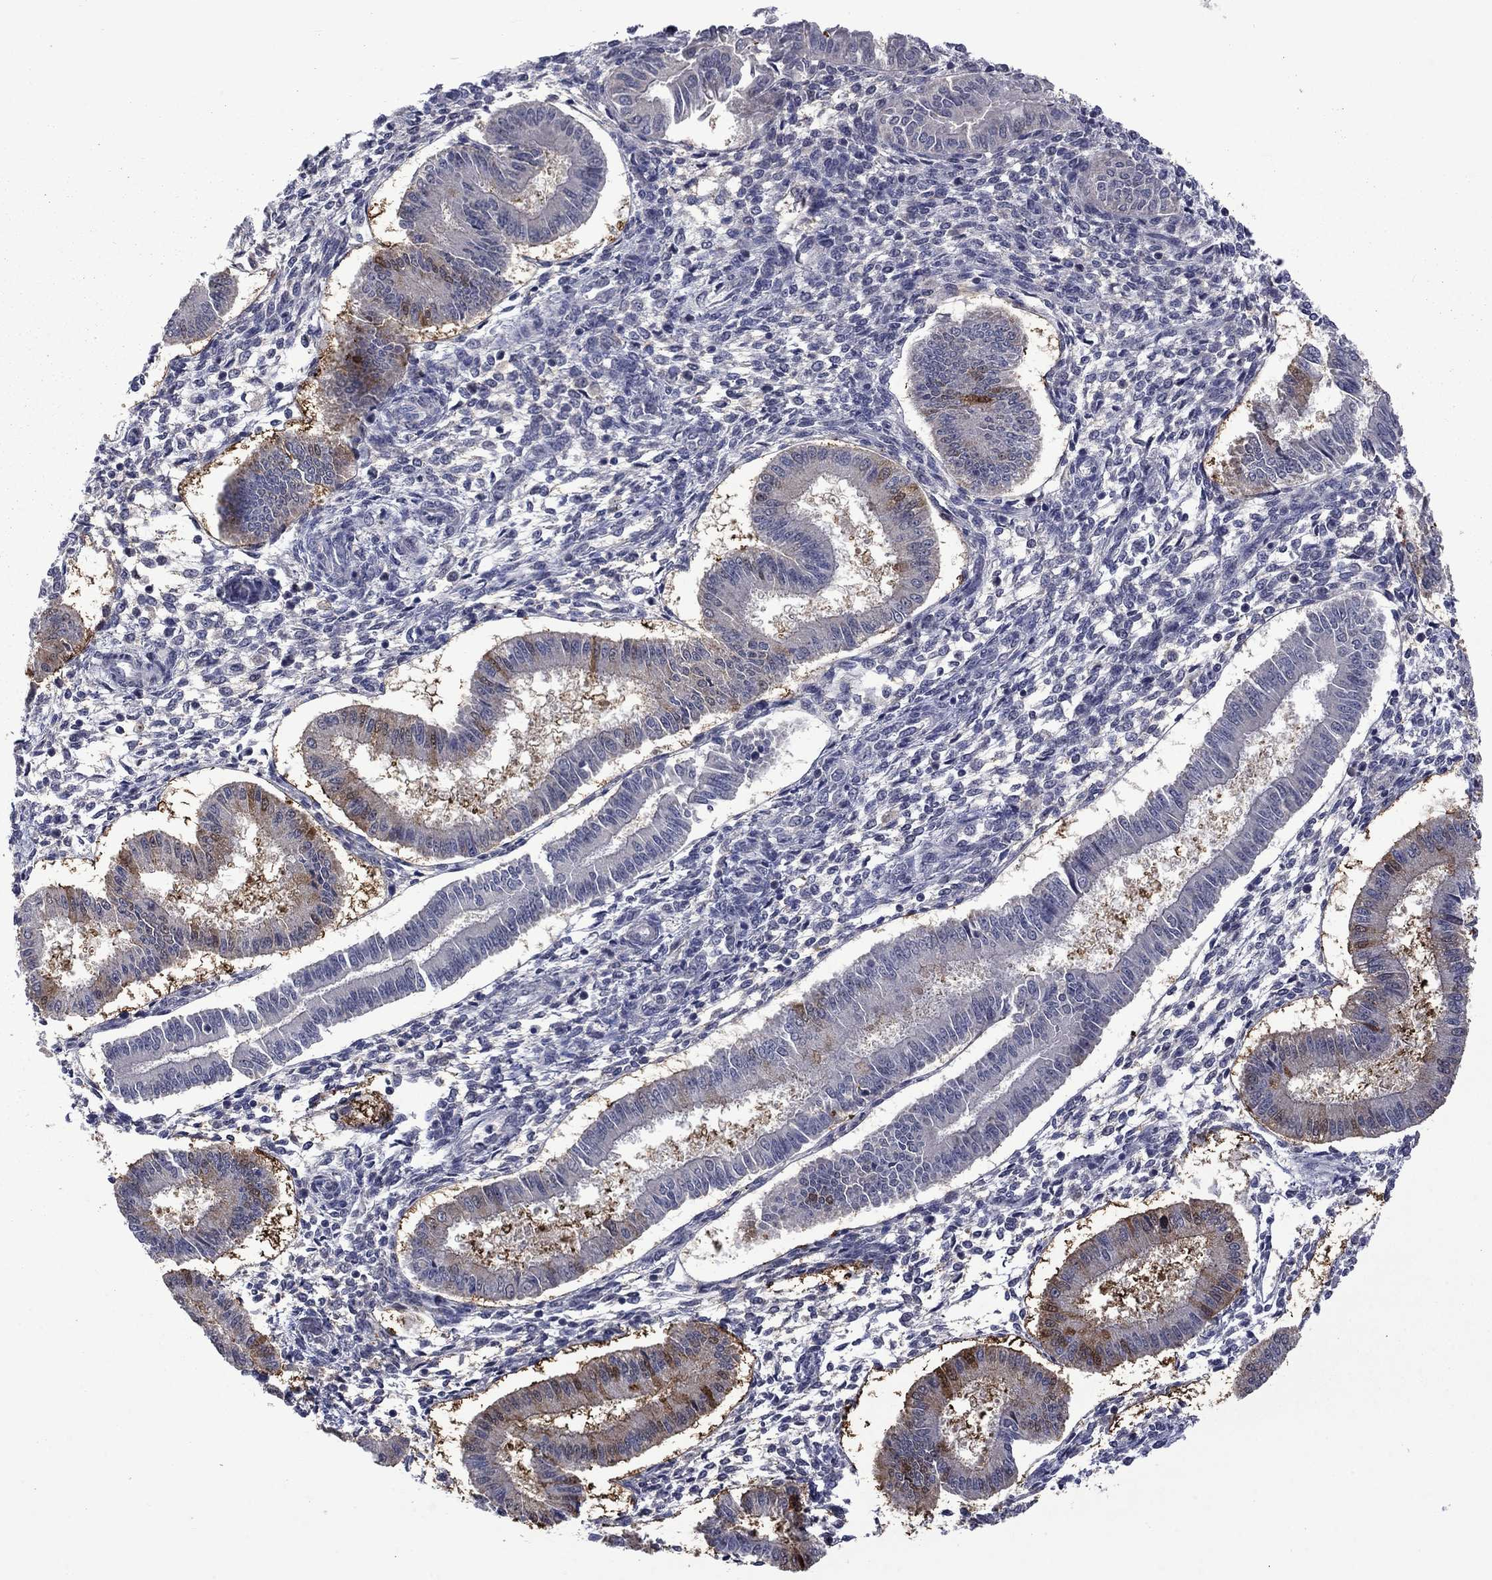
{"staining": {"intensity": "negative", "quantity": "none", "location": "none"}, "tissue": "endometrium", "cell_type": "Cells in endometrial stroma", "image_type": "normal", "snomed": [{"axis": "morphology", "description": "Normal tissue, NOS"}, {"axis": "topography", "description": "Endometrium"}], "caption": "This is an immunohistochemistry histopathology image of benign human endometrium. There is no positivity in cells in endometrial stroma.", "gene": "CBR1", "patient": {"sex": "female", "age": 43}}